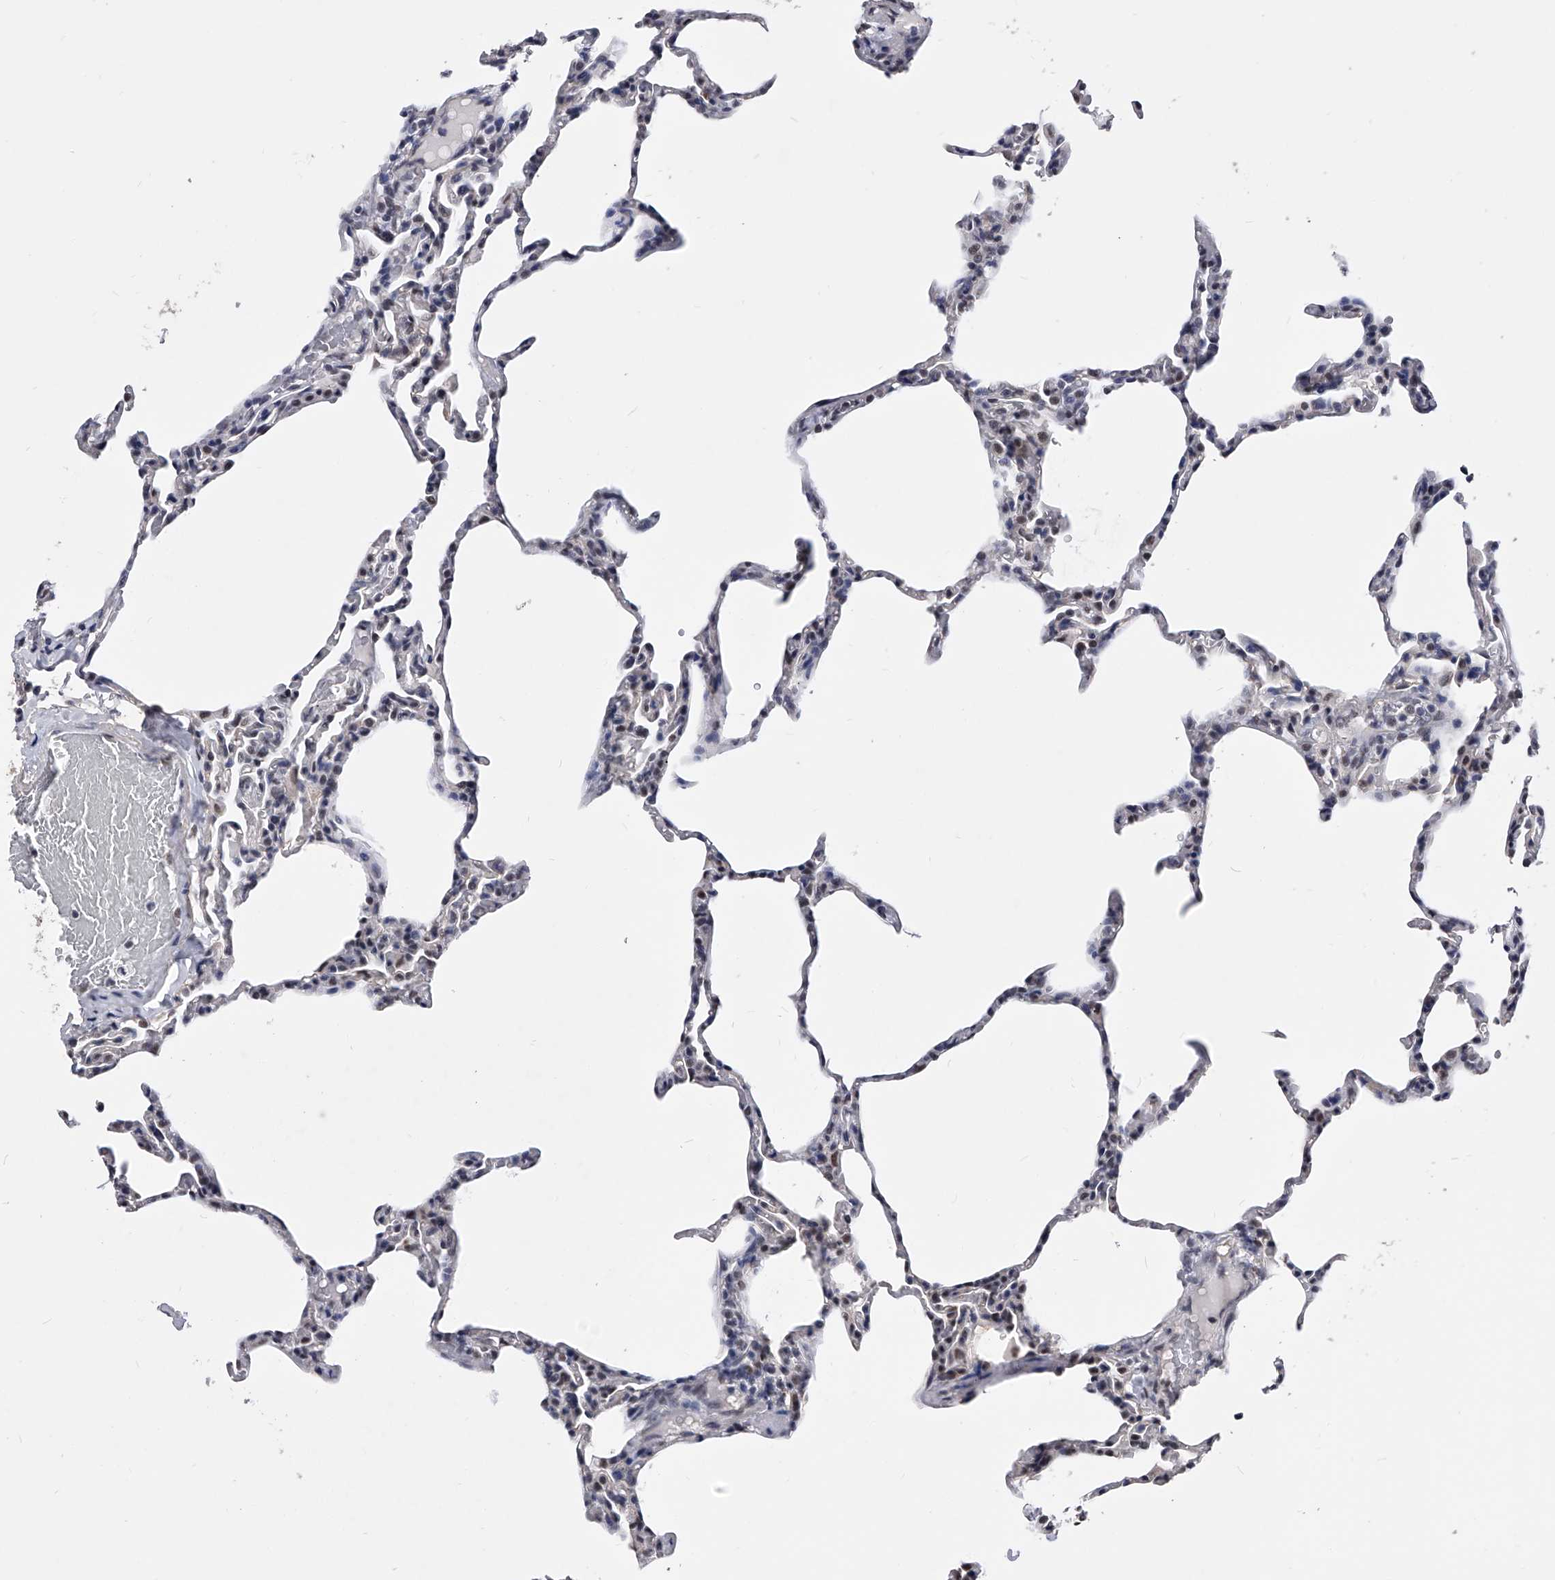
{"staining": {"intensity": "negative", "quantity": "none", "location": "none"}, "tissue": "lung", "cell_type": "Alveolar cells", "image_type": "normal", "snomed": [{"axis": "morphology", "description": "Normal tissue, NOS"}, {"axis": "topography", "description": "Lung"}], "caption": "Lung stained for a protein using immunohistochemistry exhibits no expression alveolar cells.", "gene": "ZNF529", "patient": {"sex": "male", "age": 20}}